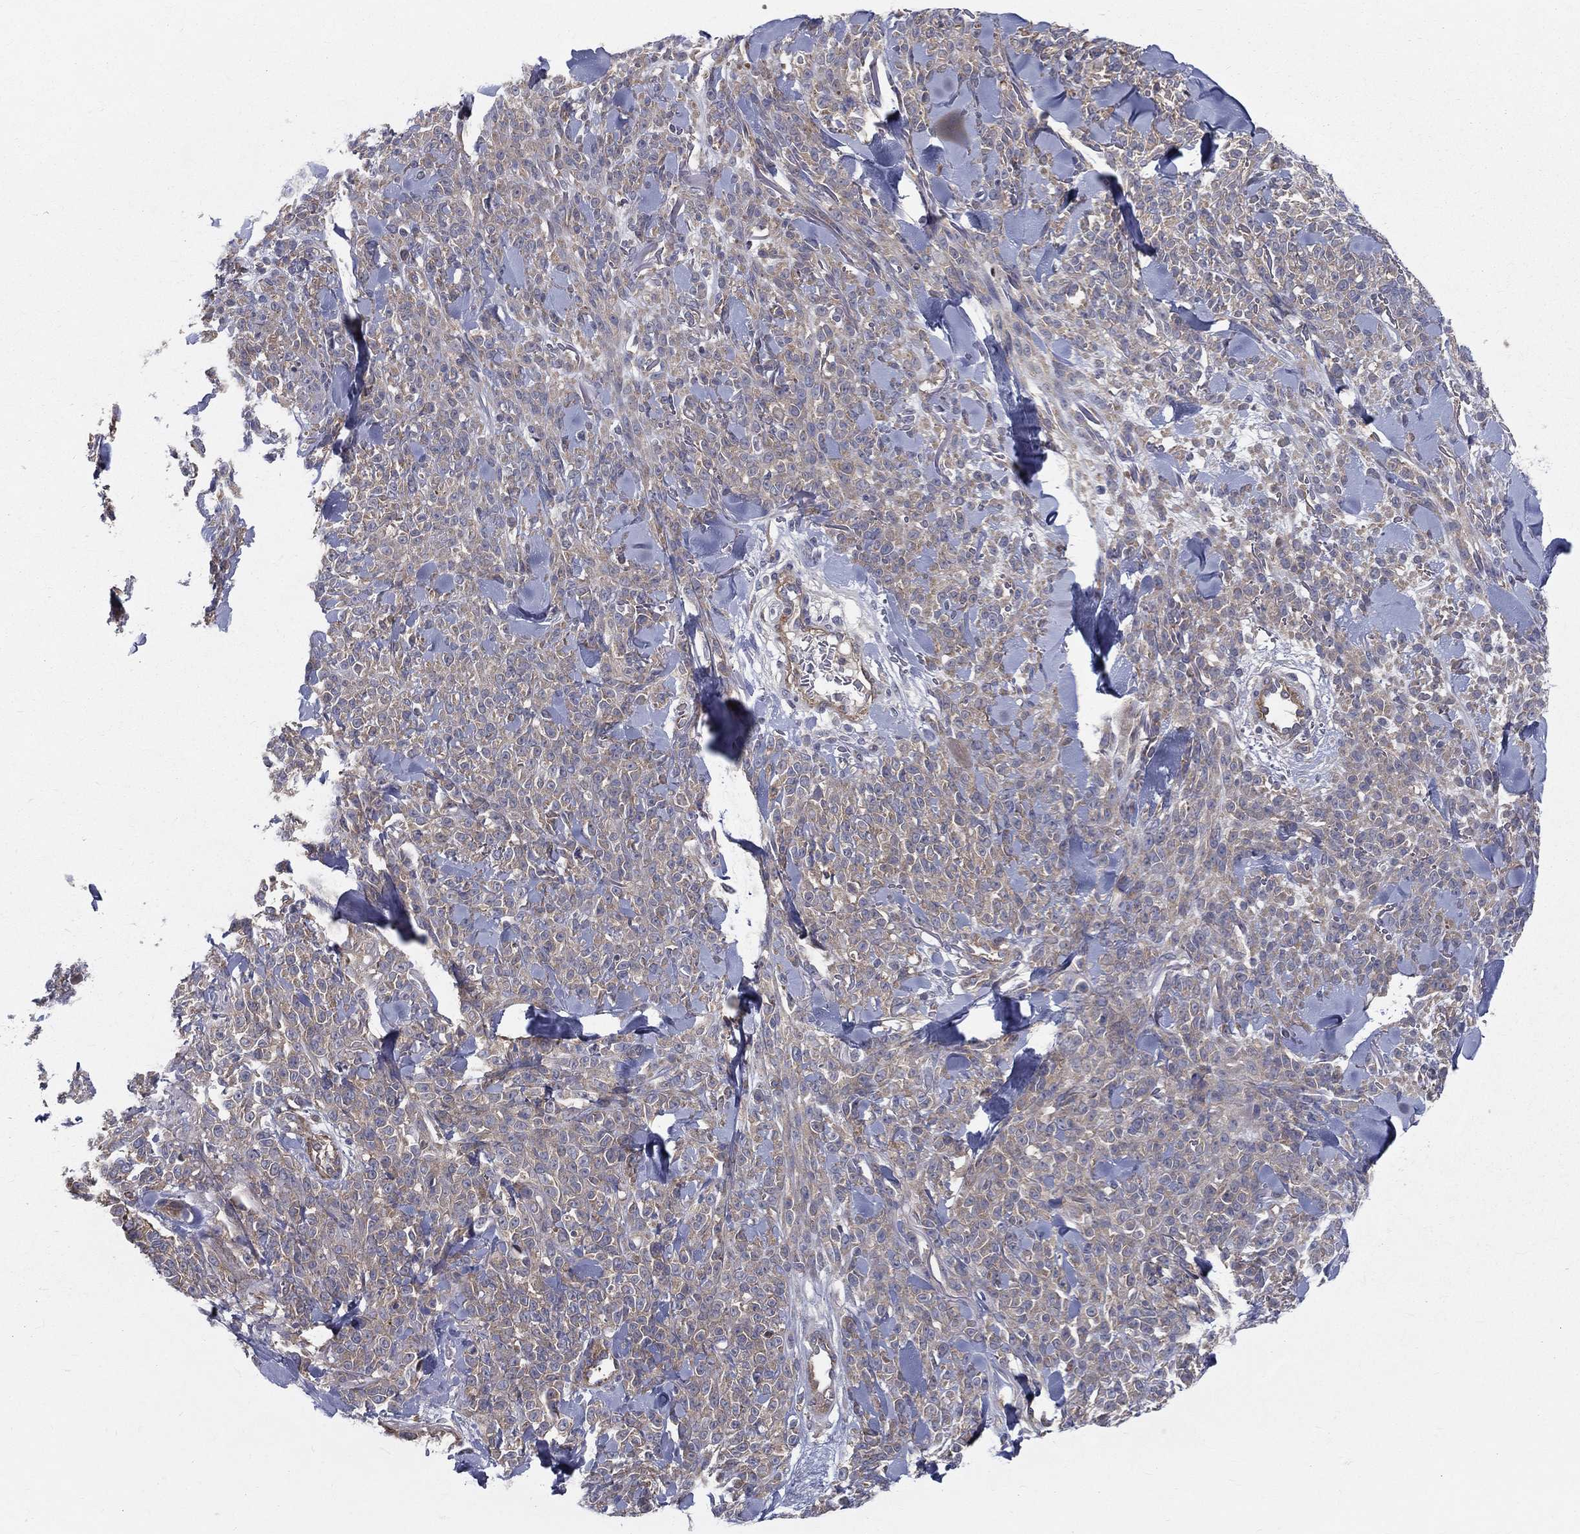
{"staining": {"intensity": "weak", "quantity": "25%-75%", "location": "cytoplasmic/membranous"}, "tissue": "melanoma", "cell_type": "Tumor cells", "image_type": "cancer", "snomed": [{"axis": "morphology", "description": "Malignant melanoma, NOS"}, {"axis": "topography", "description": "Skin"}, {"axis": "topography", "description": "Skin of trunk"}], "caption": "Melanoma tissue shows weak cytoplasmic/membranous positivity in approximately 25%-75% of tumor cells, visualized by immunohistochemistry.", "gene": "POMZP3", "patient": {"sex": "male", "age": 74}}